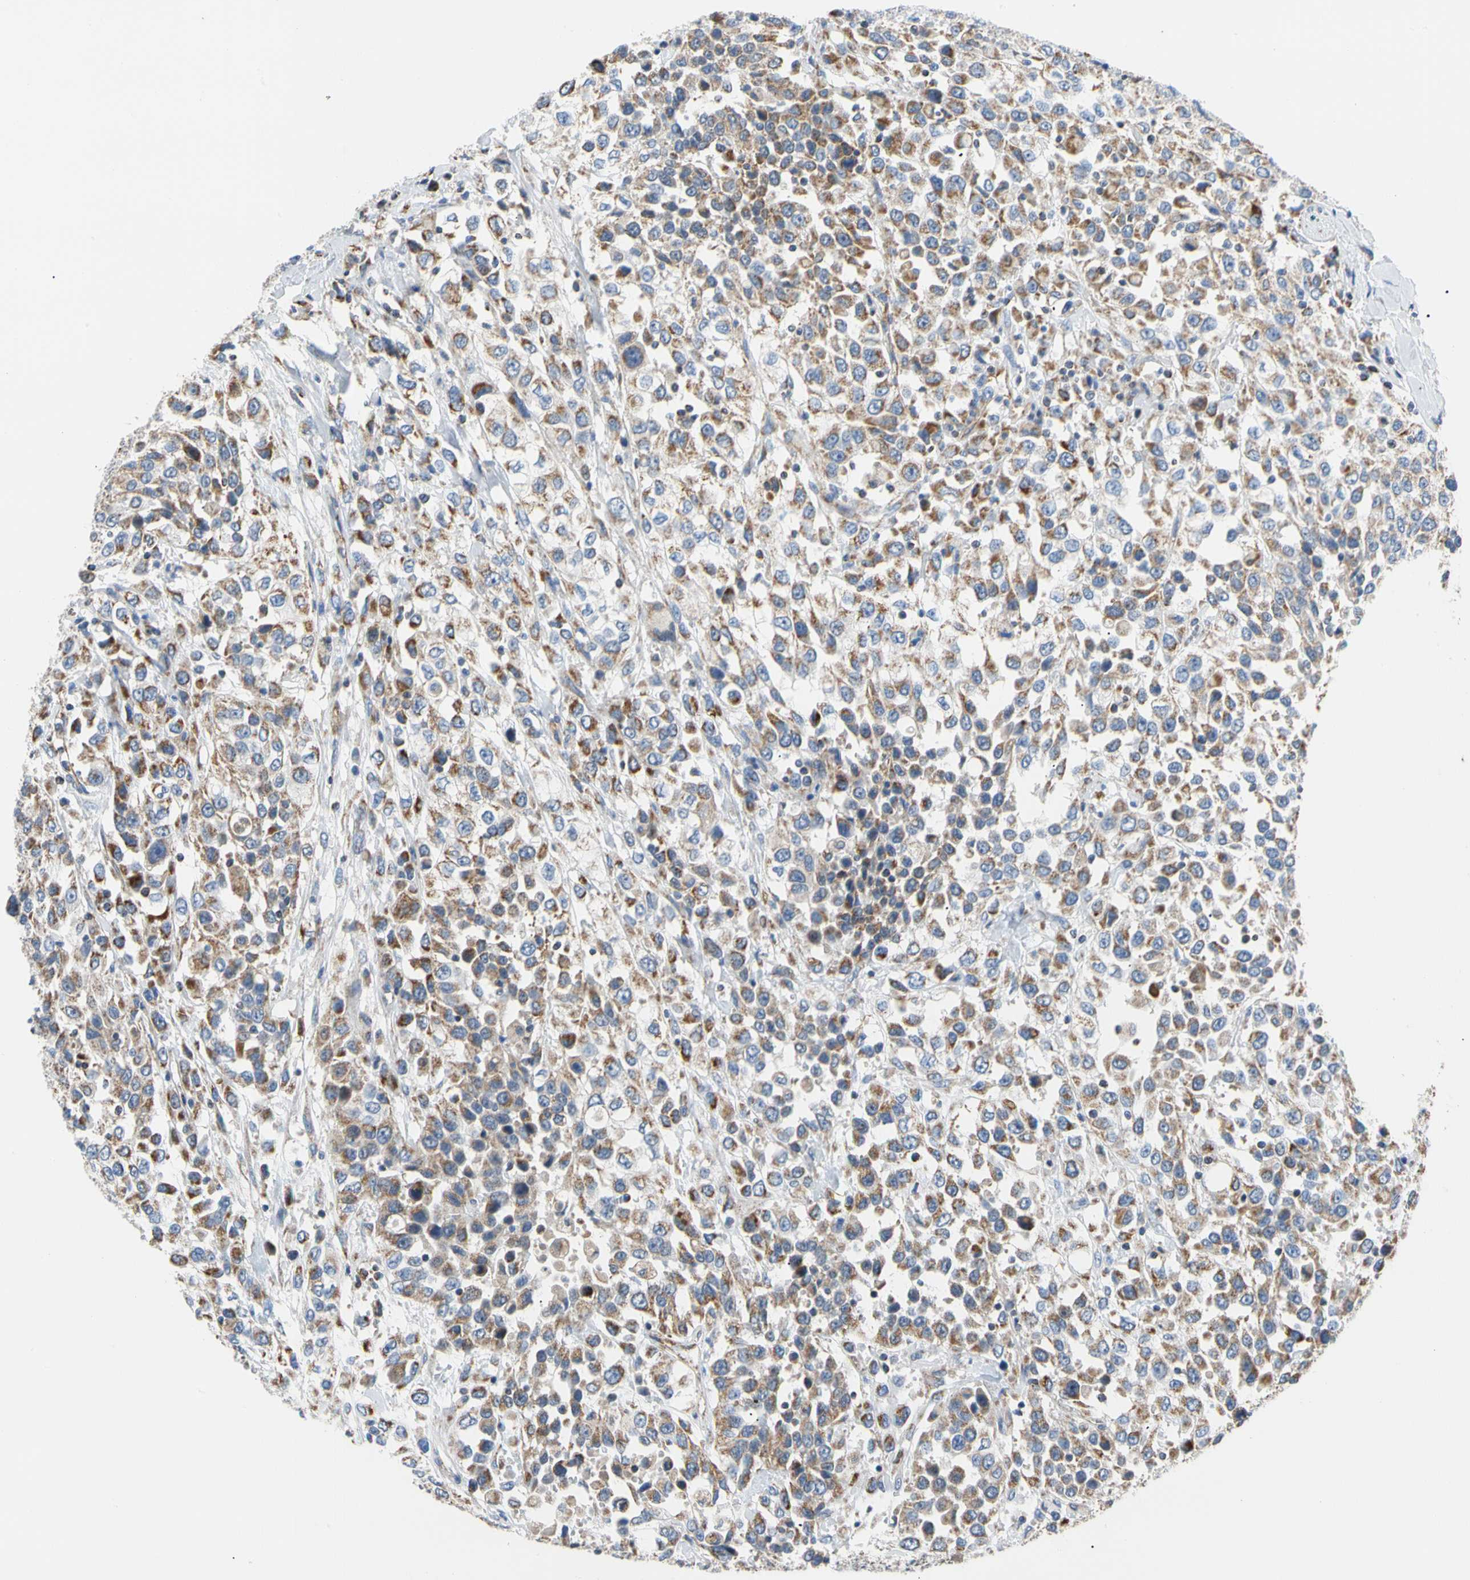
{"staining": {"intensity": "moderate", "quantity": ">75%", "location": "cytoplasmic/membranous"}, "tissue": "urothelial cancer", "cell_type": "Tumor cells", "image_type": "cancer", "snomed": [{"axis": "morphology", "description": "Urothelial carcinoma, High grade"}, {"axis": "topography", "description": "Urinary bladder"}], "caption": "Urothelial cancer was stained to show a protein in brown. There is medium levels of moderate cytoplasmic/membranous positivity in about >75% of tumor cells.", "gene": "ACAT1", "patient": {"sex": "female", "age": 80}}